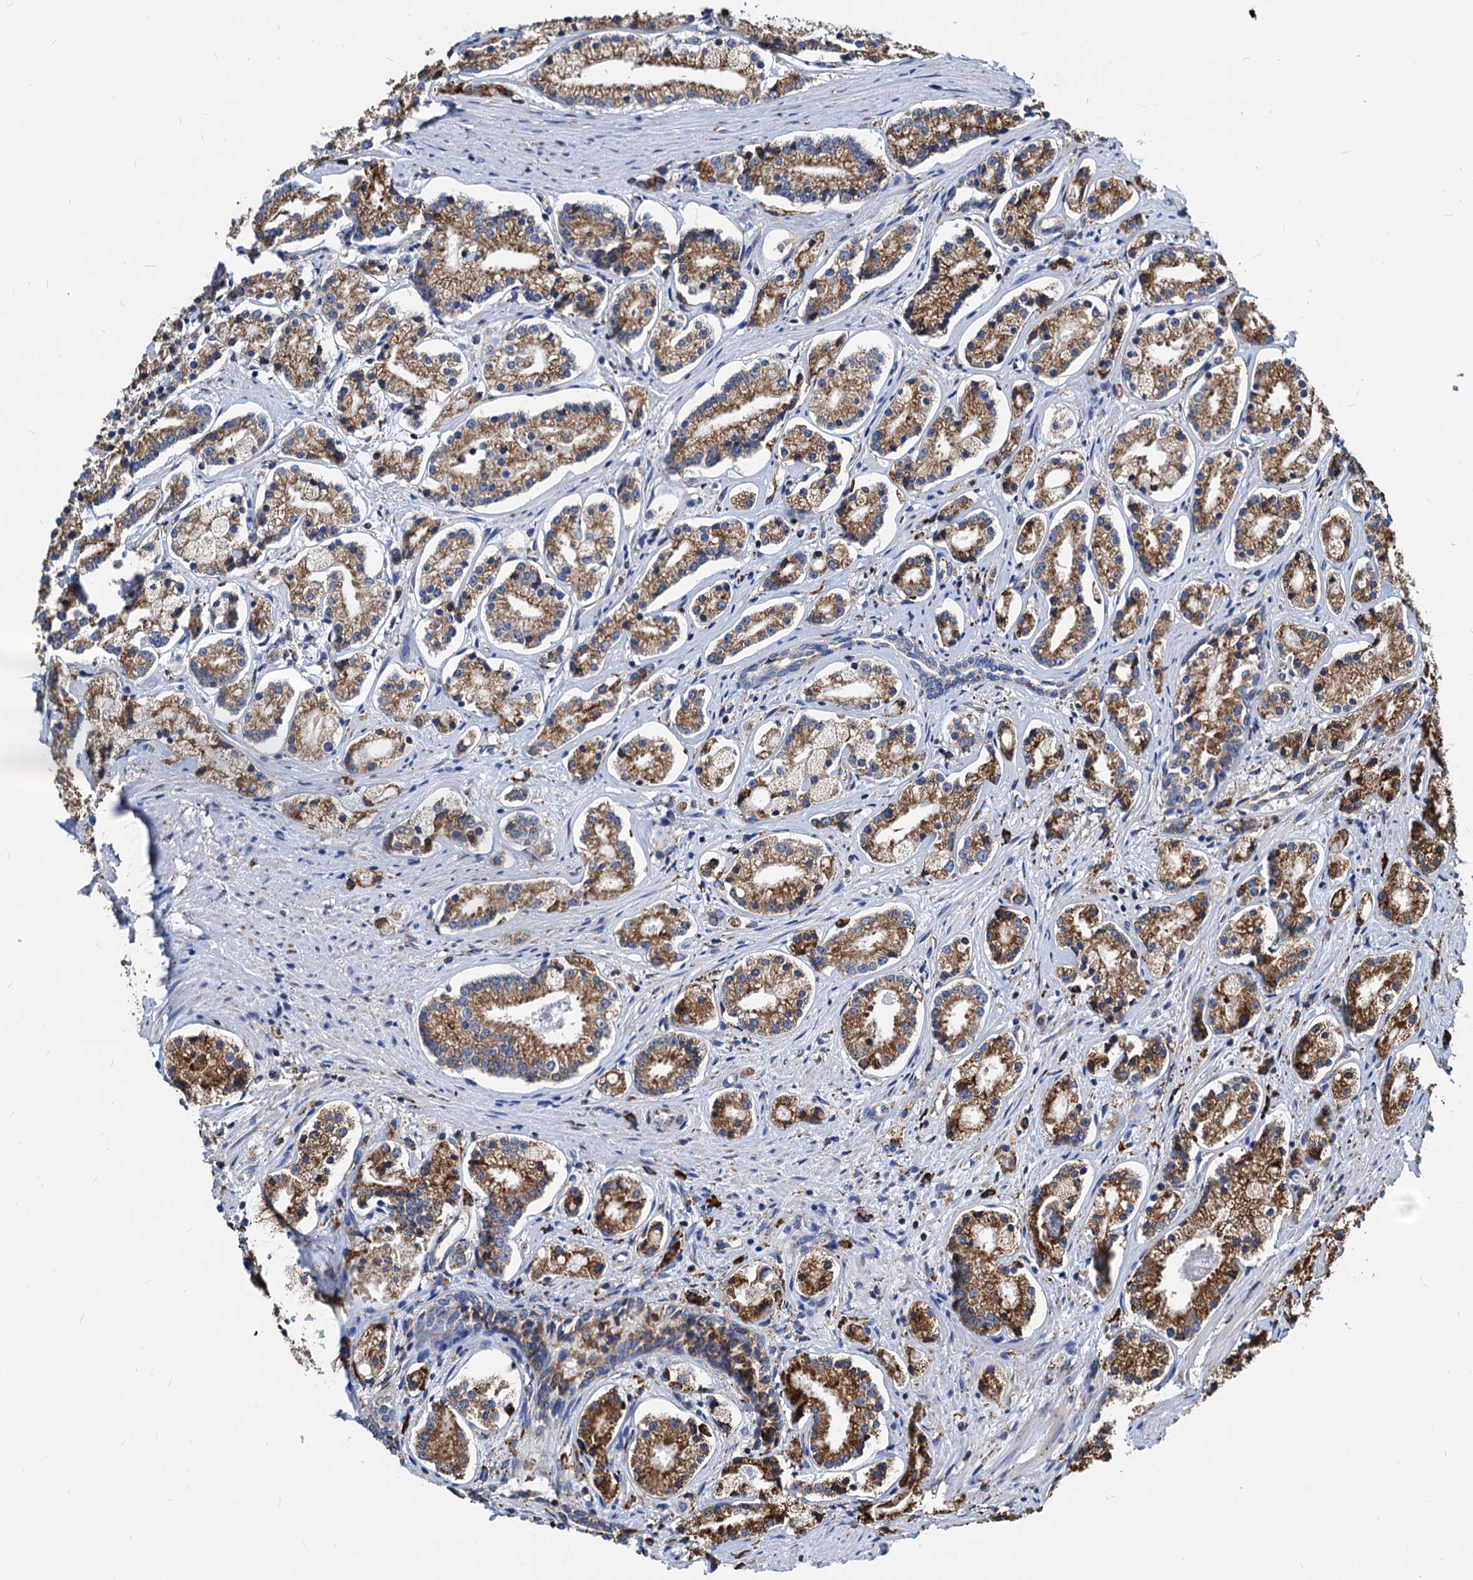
{"staining": {"intensity": "moderate", "quantity": ">75%", "location": "cytoplasmic/membranous"}, "tissue": "prostate cancer", "cell_type": "Tumor cells", "image_type": "cancer", "snomed": [{"axis": "morphology", "description": "Adenocarcinoma, High grade"}, {"axis": "topography", "description": "Prostate"}], "caption": "Protein analysis of high-grade adenocarcinoma (prostate) tissue shows moderate cytoplasmic/membranous positivity in approximately >75% of tumor cells. Using DAB (3,3'-diaminobenzidine) (brown) and hematoxylin (blue) stains, captured at high magnification using brightfield microscopy.", "gene": "HSPA5", "patient": {"sex": "male", "age": 69}}